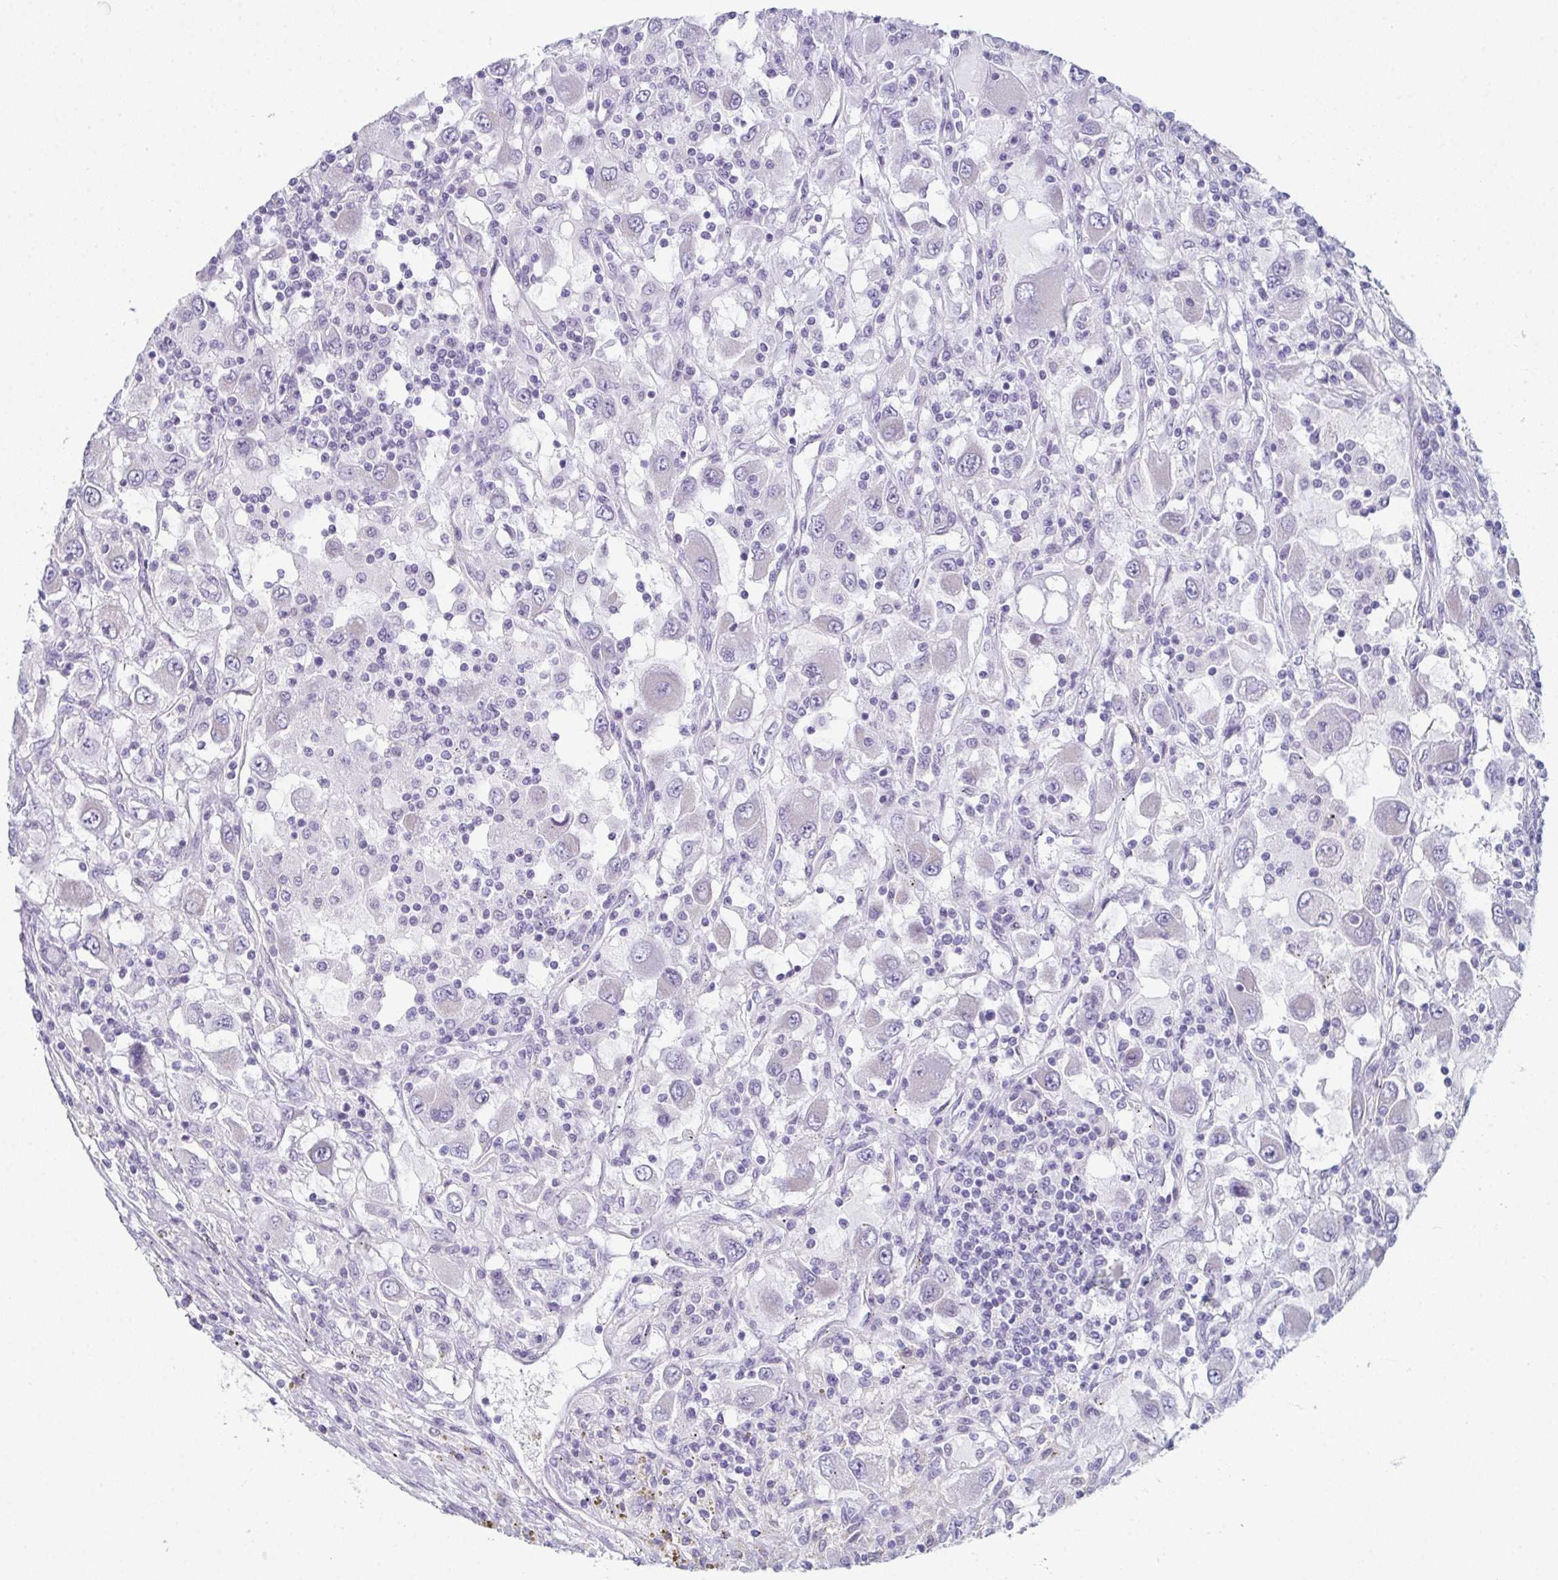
{"staining": {"intensity": "negative", "quantity": "none", "location": "none"}, "tissue": "renal cancer", "cell_type": "Tumor cells", "image_type": "cancer", "snomed": [{"axis": "morphology", "description": "Adenocarcinoma, NOS"}, {"axis": "topography", "description": "Kidney"}], "caption": "Tumor cells show no significant expression in renal adenocarcinoma.", "gene": "ENKUR", "patient": {"sex": "female", "age": 67}}